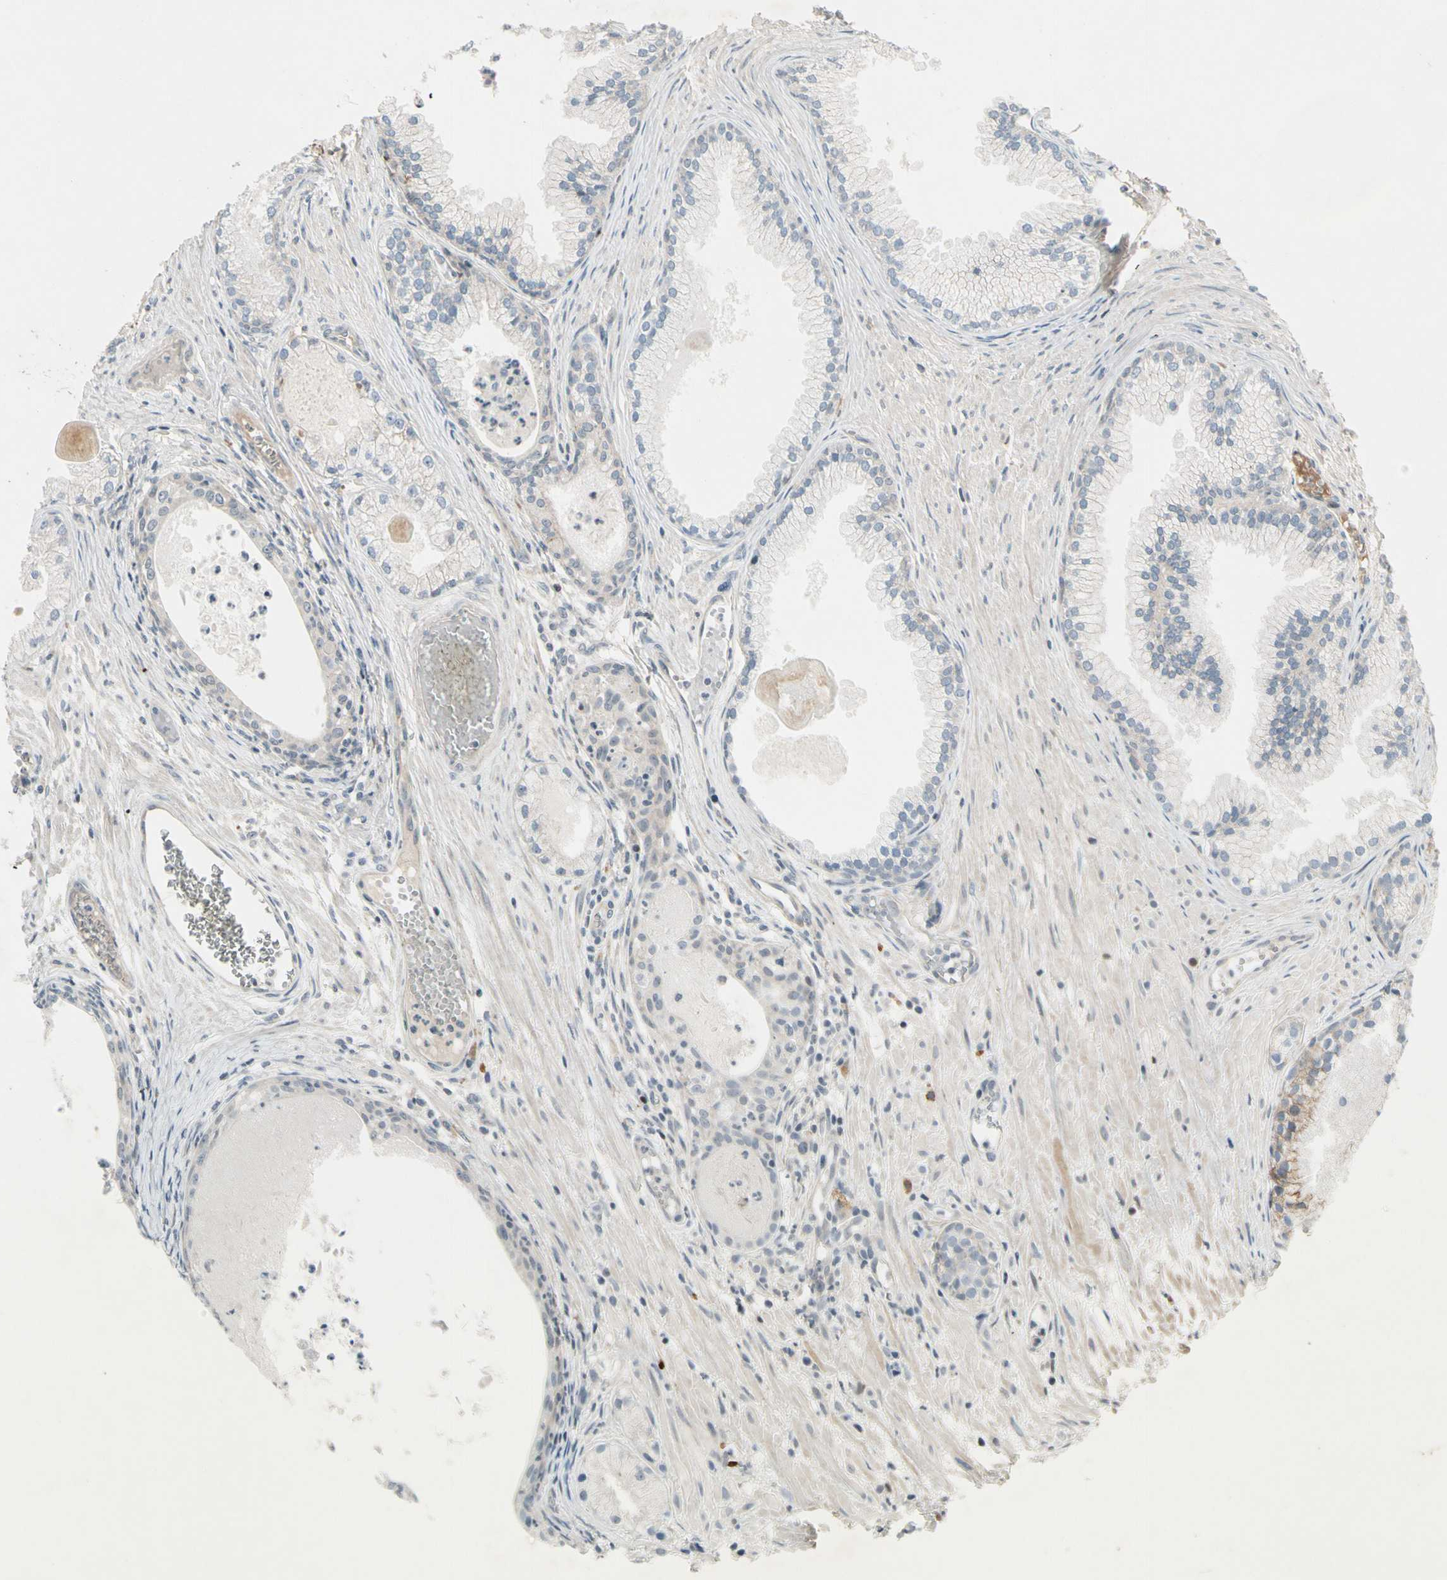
{"staining": {"intensity": "negative", "quantity": "none", "location": "none"}, "tissue": "prostate cancer", "cell_type": "Tumor cells", "image_type": "cancer", "snomed": [{"axis": "morphology", "description": "Adenocarcinoma, Low grade"}, {"axis": "topography", "description": "Prostate"}], "caption": "There is no significant expression in tumor cells of prostate cancer (low-grade adenocarcinoma). Brightfield microscopy of immunohistochemistry (IHC) stained with DAB (brown) and hematoxylin (blue), captured at high magnification.", "gene": "ICAM5", "patient": {"sex": "male", "age": 72}}